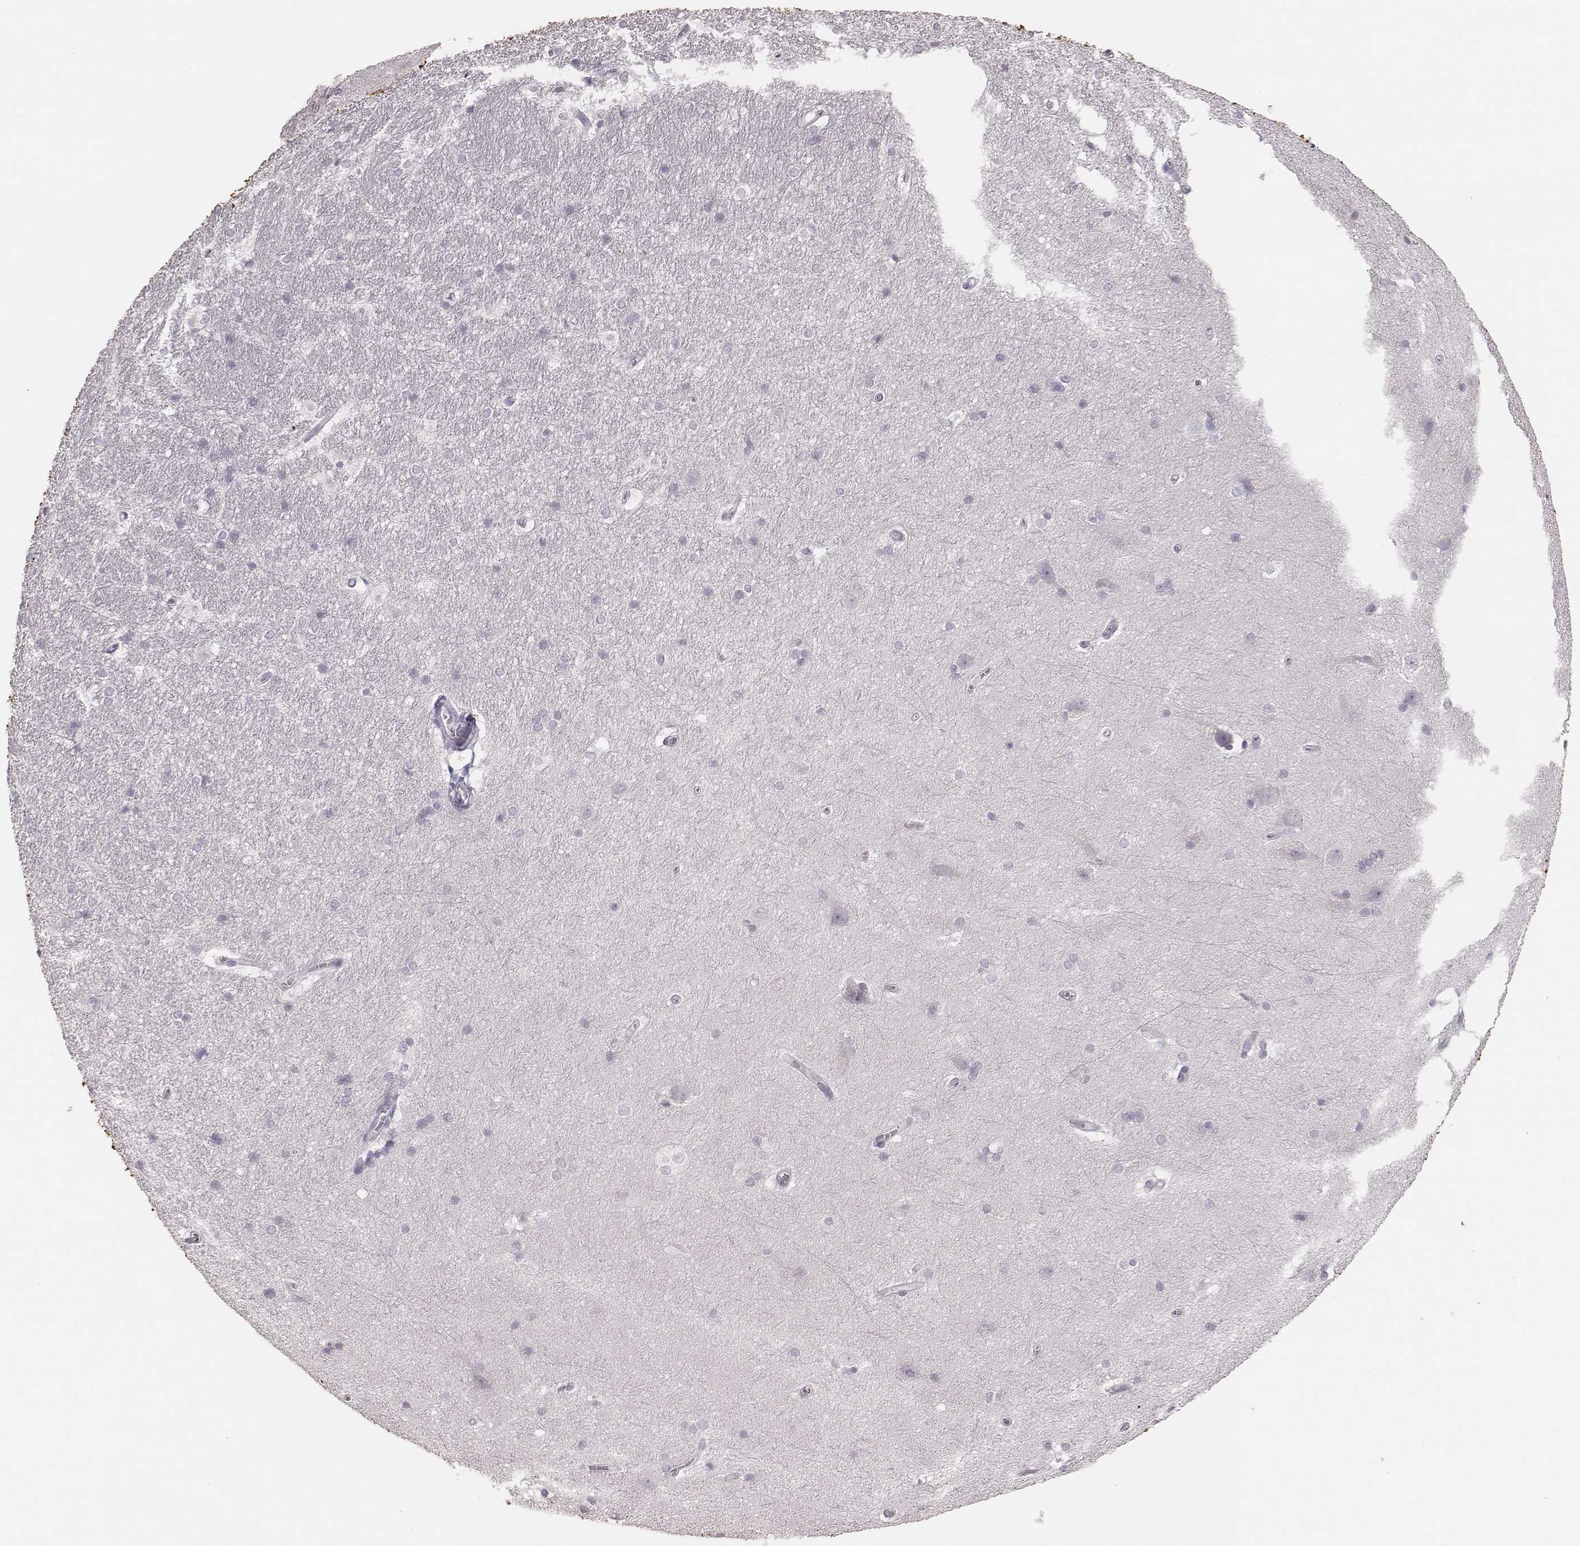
{"staining": {"intensity": "negative", "quantity": "none", "location": "none"}, "tissue": "hippocampus", "cell_type": "Glial cells", "image_type": "normal", "snomed": [{"axis": "morphology", "description": "Normal tissue, NOS"}, {"axis": "topography", "description": "Cerebral cortex"}, {"axis": "topography", "description": "Hippocampus"}], "caption": "IHC micrograph of unremarkable hippocampus: hippocampus stained with DAB shows no significant protein staining in glial cells.", "gene": "MYH6", "patient": {"sex": "female", "age": 19}}